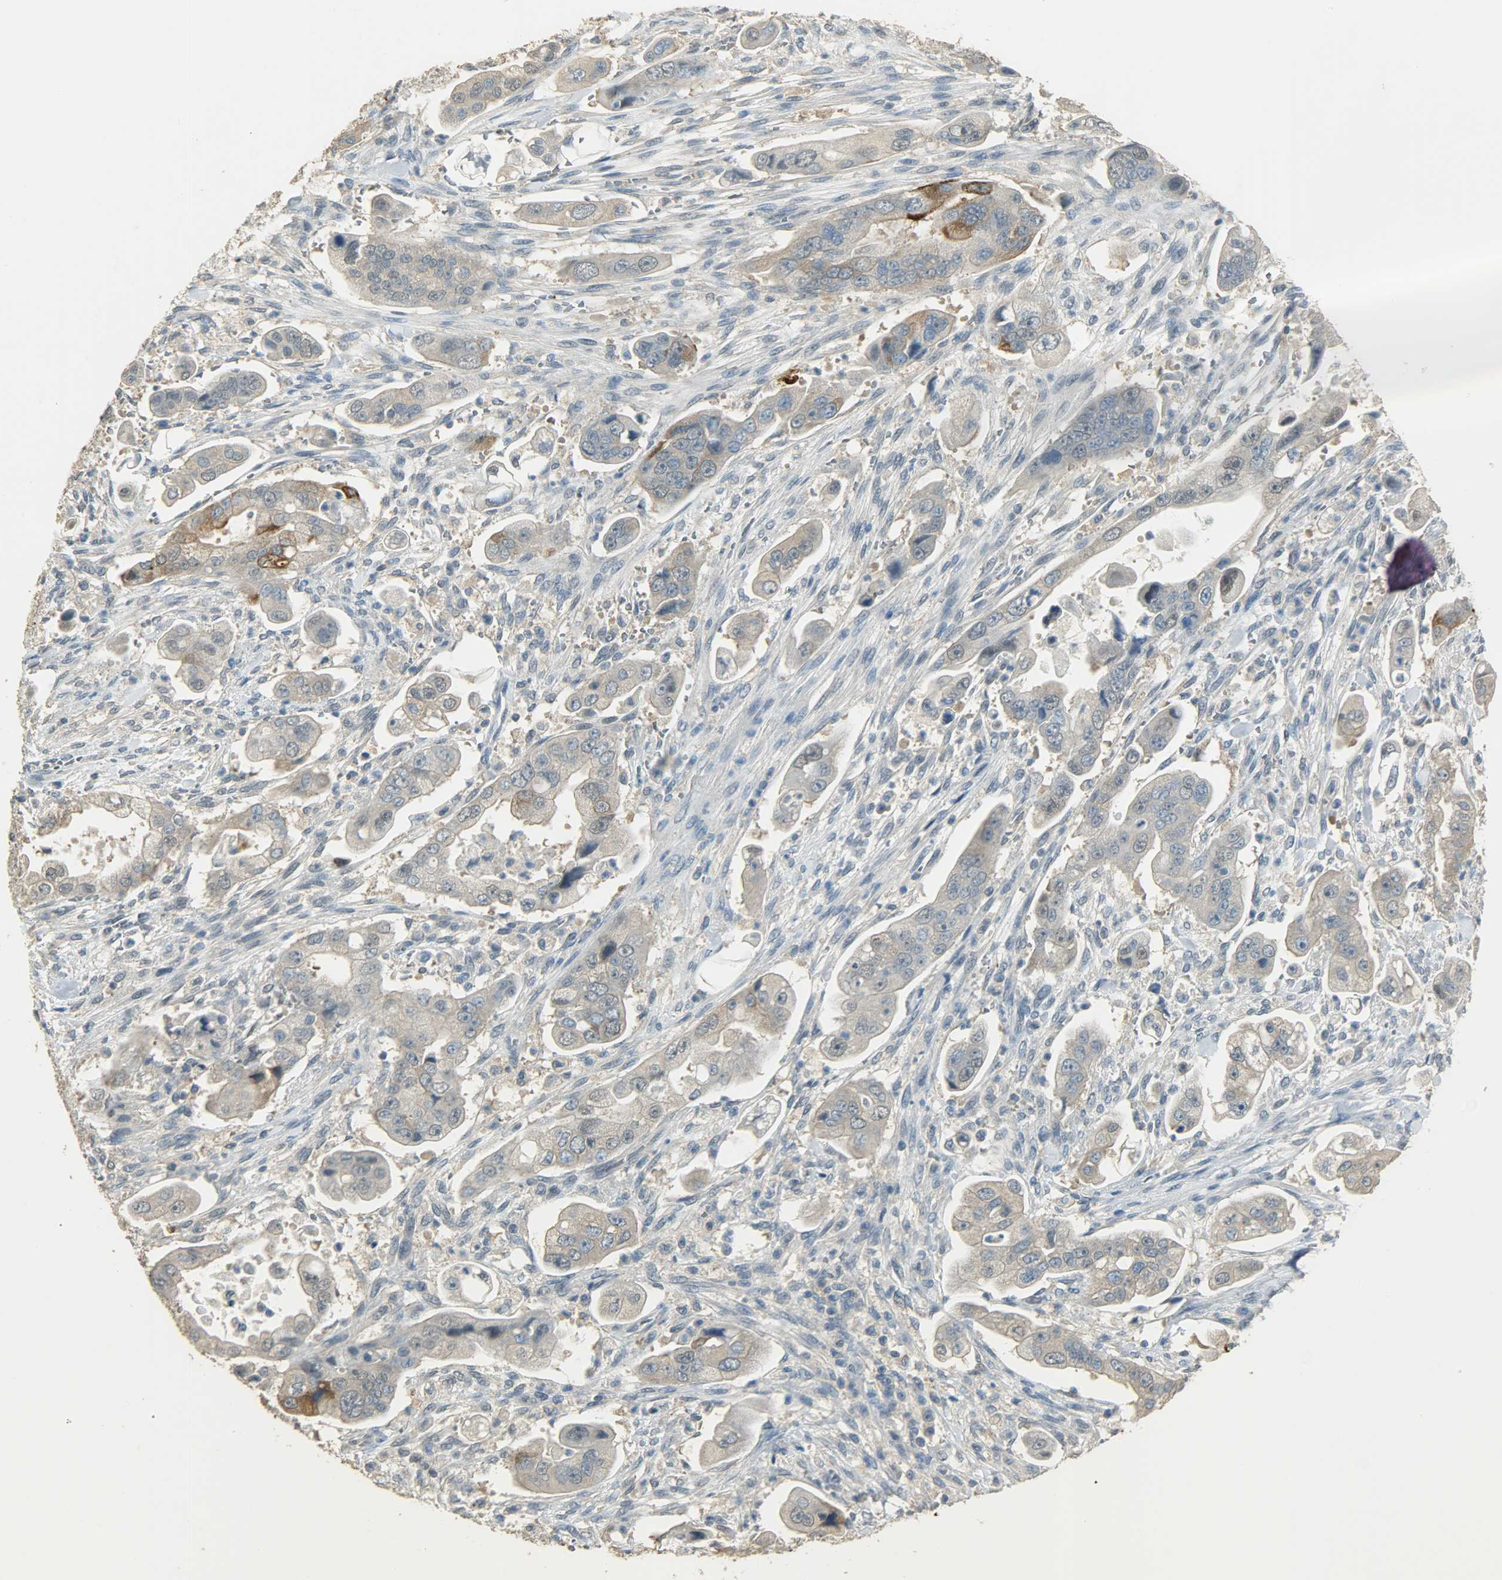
{"staining": {"intensity": "strong", "quantity": "<25%", "location": "cytoplasmic/membranous"}, "tissue": "stomach cancer", "cell_type": "Tumor cells", "image_type": "cancer", "snomed": [{"axis": "morphology", "description": "Adenocarcinoma, NOS"}, {"axis": "topography", "description": "Stomach"}], "caption": "Protein analysis of stomach cancer (adenocarcinoma) tissue displays strong cytoplasmic/membranous positivity in about <25% of tumor cells. (brown staining indicates protein expression, while blue staining denotes nuclei).", "gene": "PRMT5", "patient": {"sex": "male", "age": 62}}